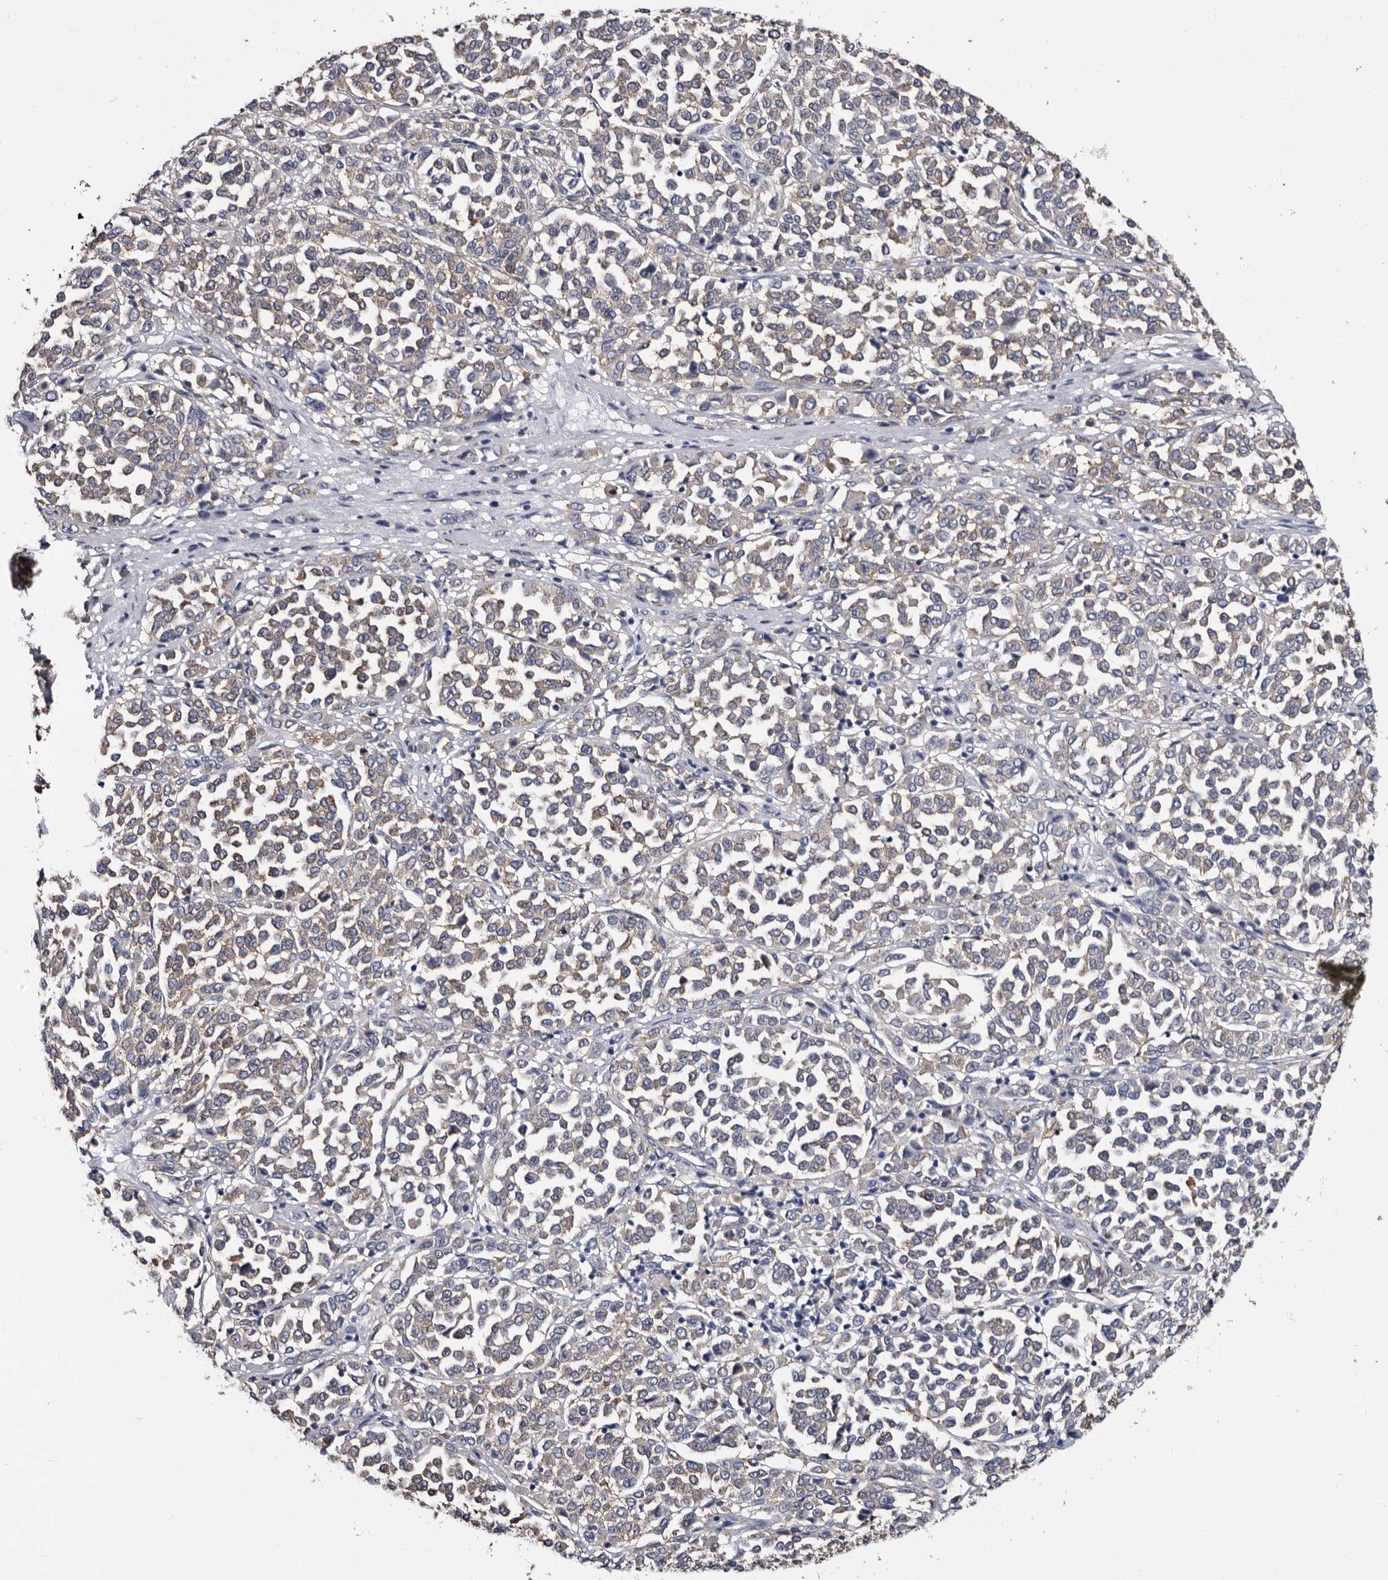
{"staining": {"intensity": "negative", "quantity": "none", "location": "none"}, "tissue": "melanoma", "cell_type": "Tumor cells", "image_type": "cancer", "snomed": [{"axis": "morphology", "description": "Malignant melanoma, Metastatic site"}, {"axis": "topography", "description": "Pancreas"}], "caption": "This is a histopathology image of IHC staining of malignant melanoma (metastatic site), which shows no expression in tumor cells.", "gene": "EPB41L3", "patient": {"sex": "female", "age": 30}}